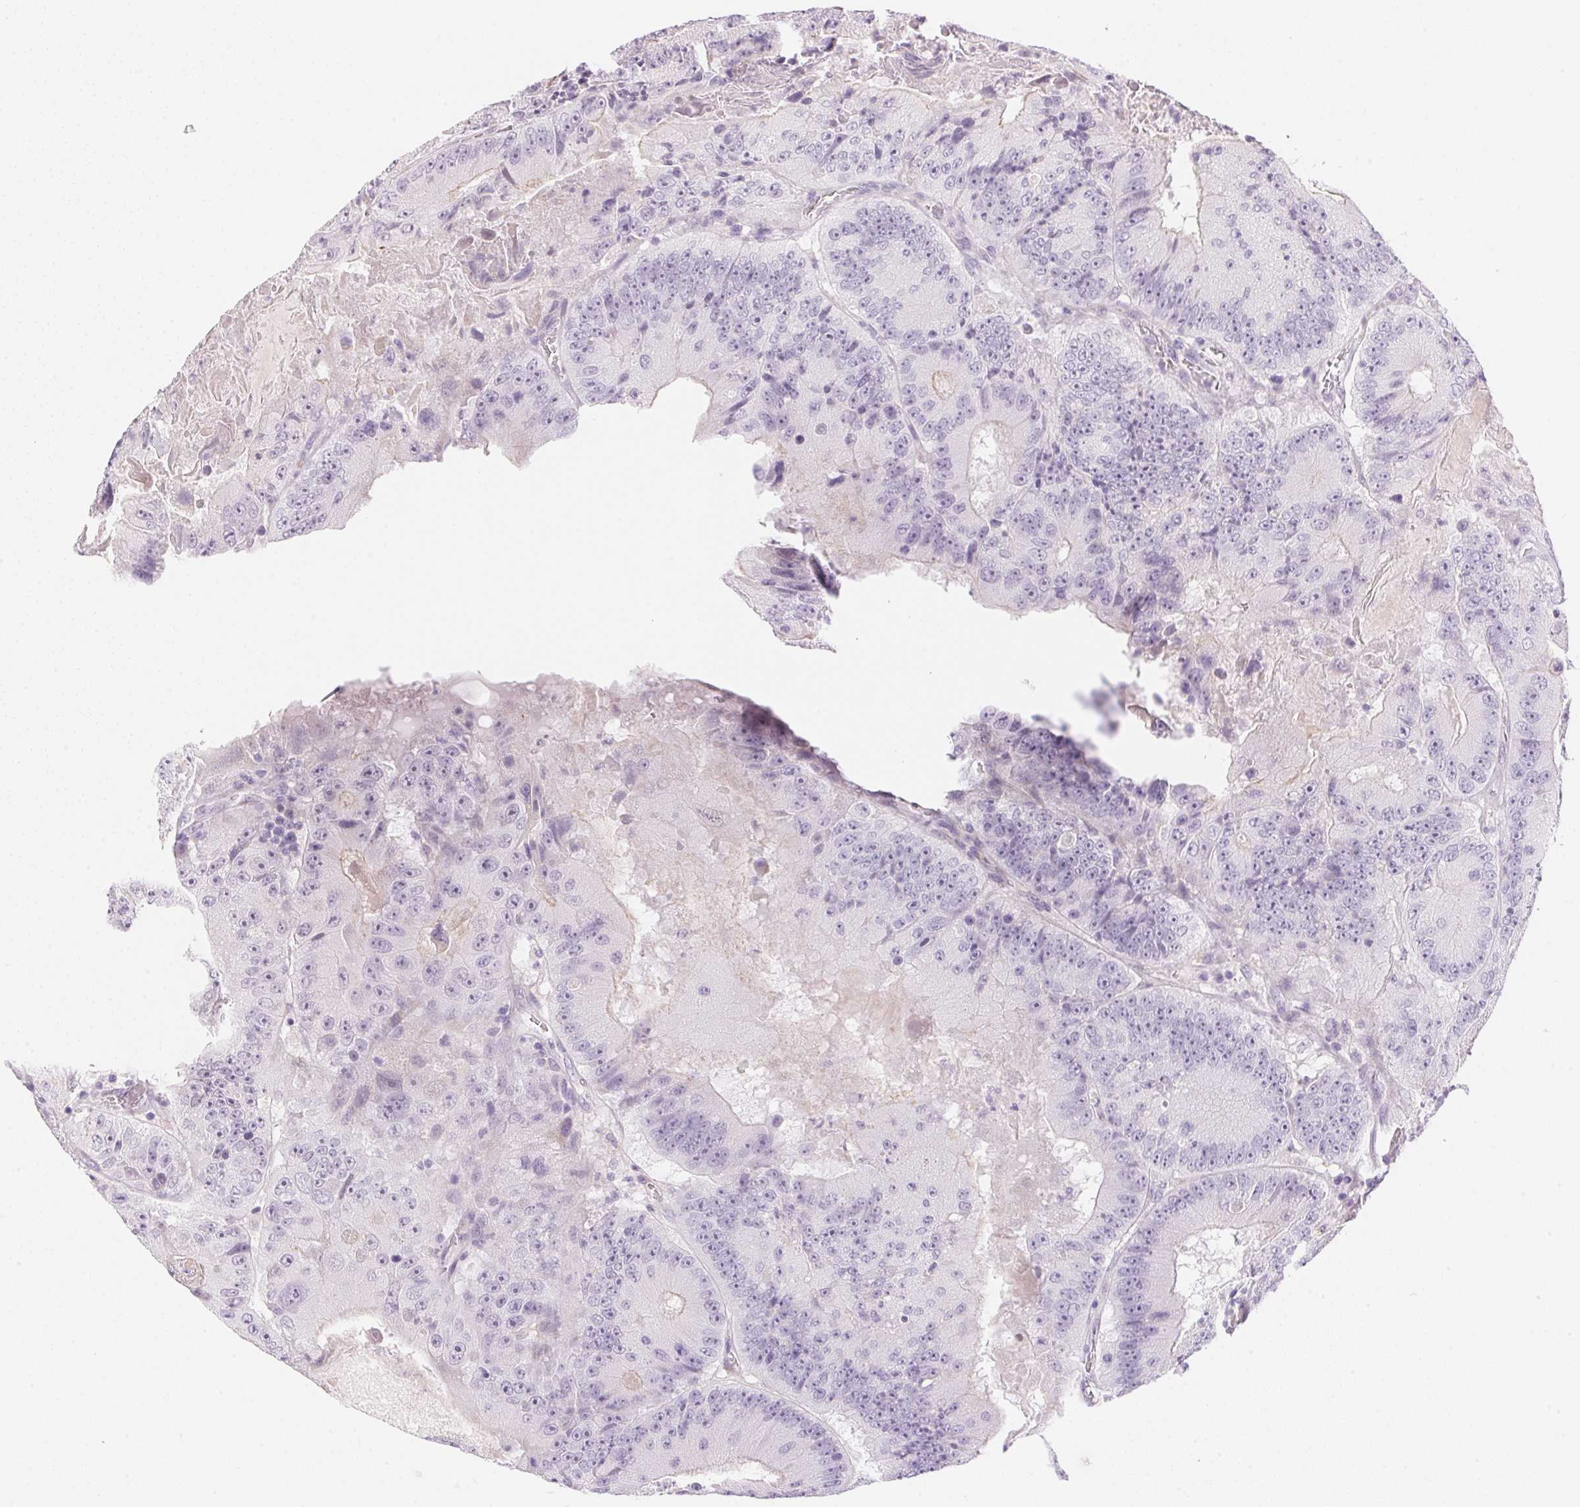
{"staining": {"intensity": "negative", "quantity": "none", "location": "none"}, "tissue": "colorectal cancer", "cell_type": "Tumor cells", "image_type": "cancer", "snomed": [{"axis": "morphology", "description": "Adenocarcinoma, NOS"}, {"axis": "topography", "description": "Colon"}], "caption": "Immunohistochemistry (IHC) of colorectal cancer exhibits no staining in tumor cells.", "gene": "TEKT1", "patient": {"sex": "female", "age": 86}}